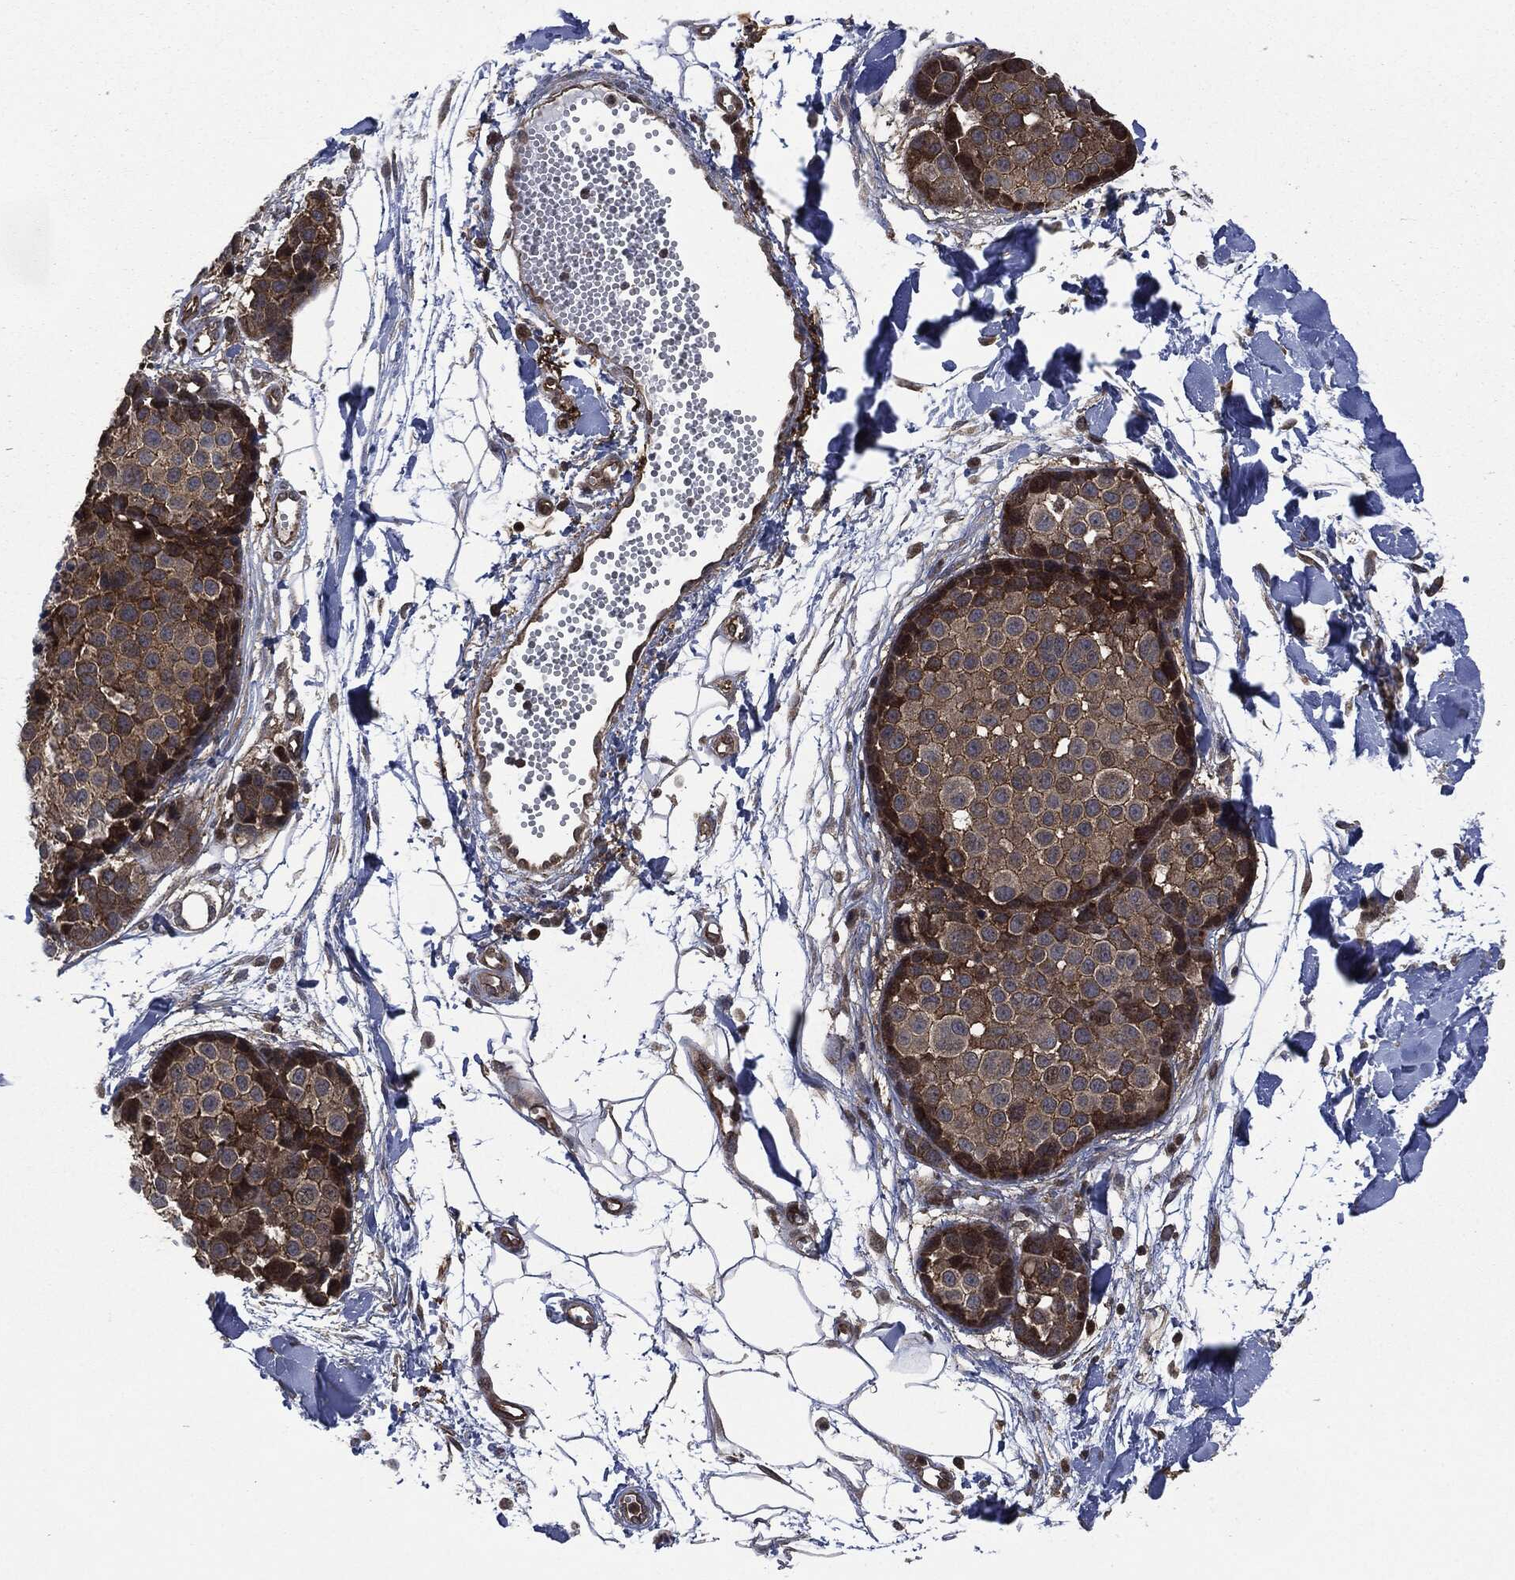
{"staining": {"intensity": "moderate", "quantity": ">75%", "location": "cytoplasmic/membranous"}, "tissue": "melanoma", "cell_type": "Tumor cells", "image_type": "cancer", "snomed": [{"axis": "morphology", "description": "Malignant melanoma, NOS"}, {"axis": "topography", "description": "Skin"}], "caption": "Approximately >75% of tumor cells in human malignant melanoma display moderate cytoplasmic/membranous protein positivity as visualized by brown immunohistochemical staining.", "gene": "HRAS", "patient": {"sex": "female", "age": 86}}